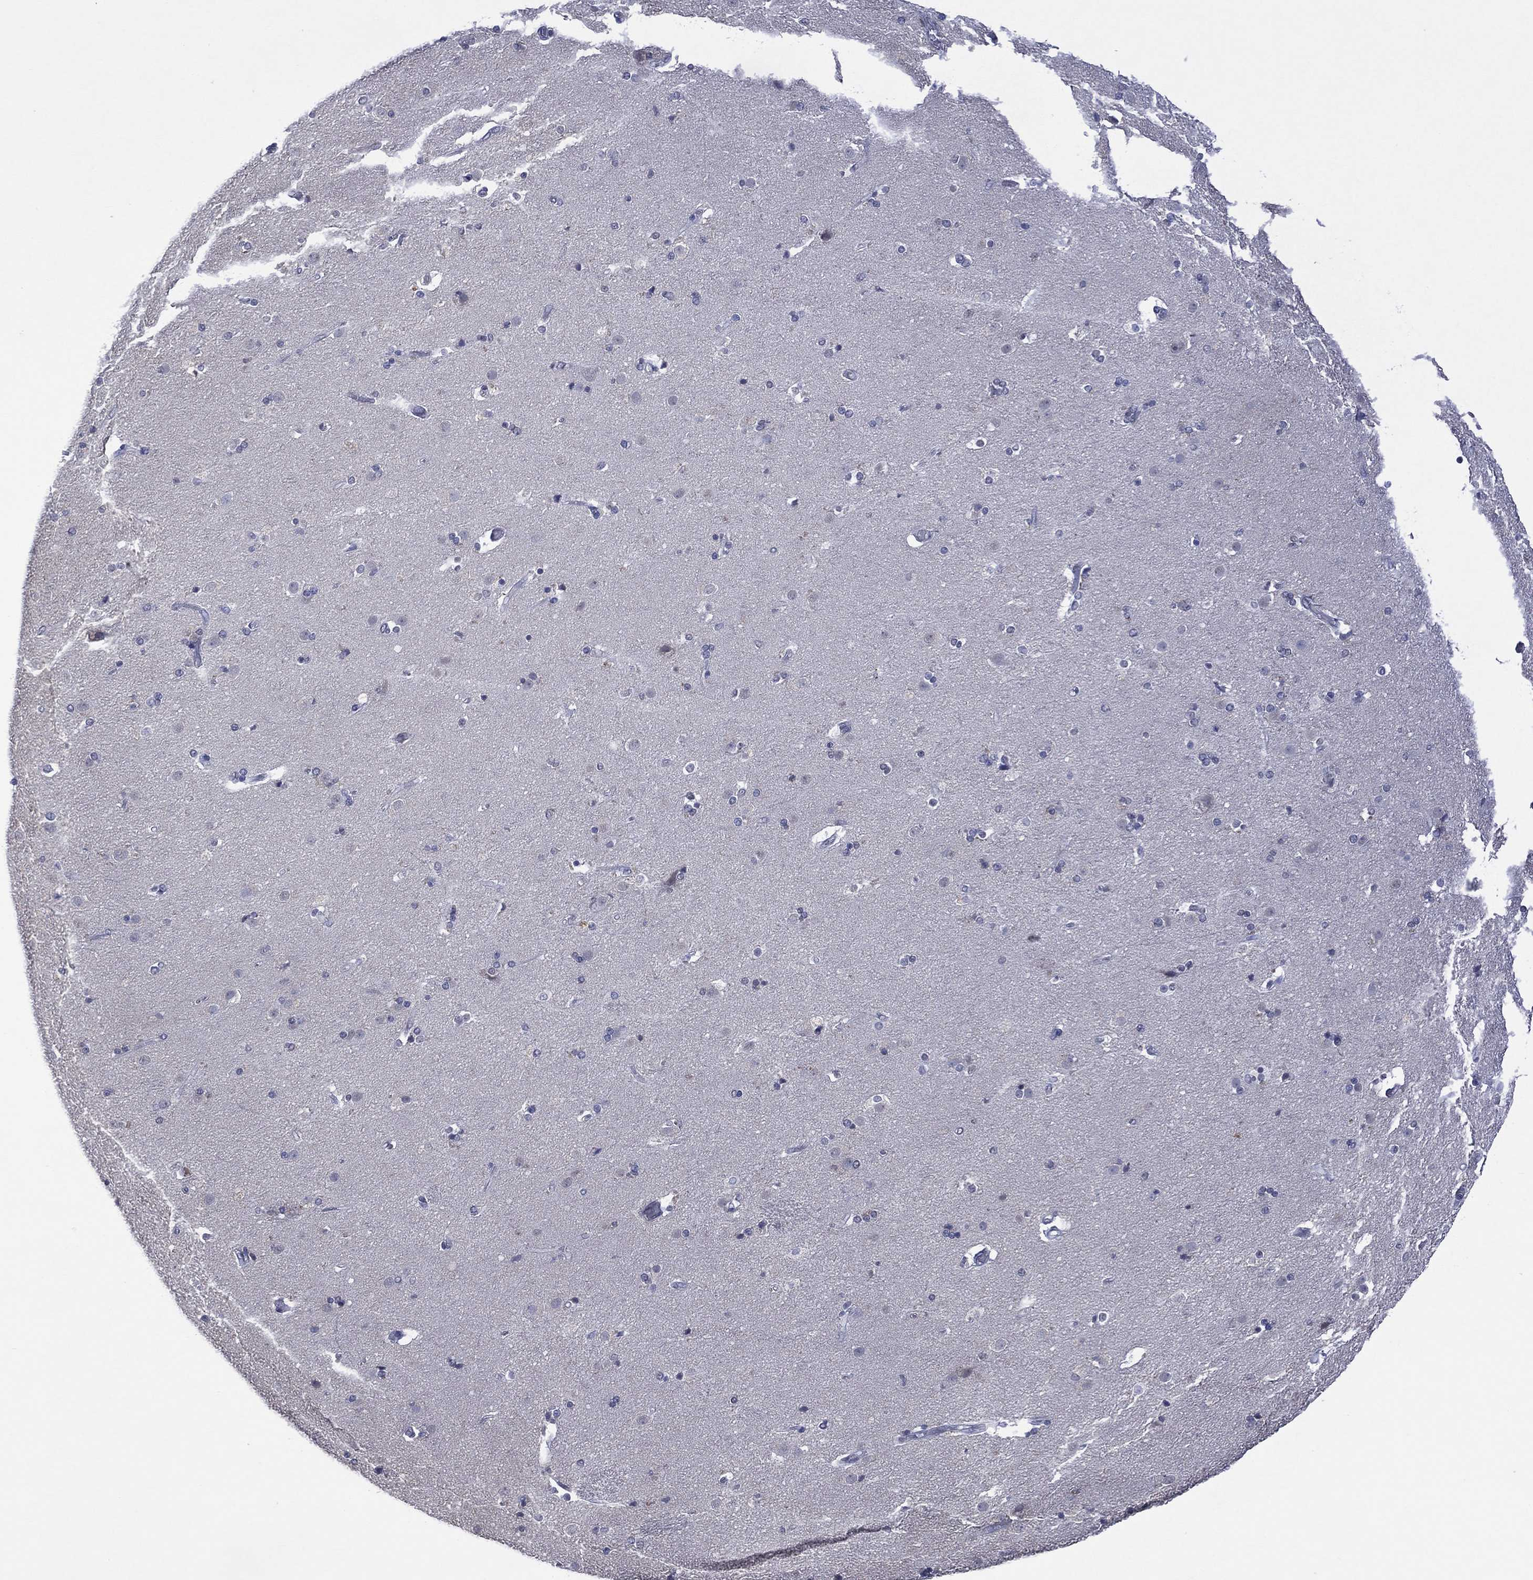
{"staining": {"intensity": "negative", "quantity": "none", "location": "none"}, "tissue": "caudate", "cell_type": "Glial cells", "image_type": "normal", "snomed": [{"axis": "morphology", "description": "Normal tissue, NOS"}, {"axis": "topography", "description": "Lateral ventricle wall"}], "caption": "The image demonstrates no staining of glial cells in unremarkable caudate.", "gene": "ASB10", "patient": {"sex": "male", "age": 54}}